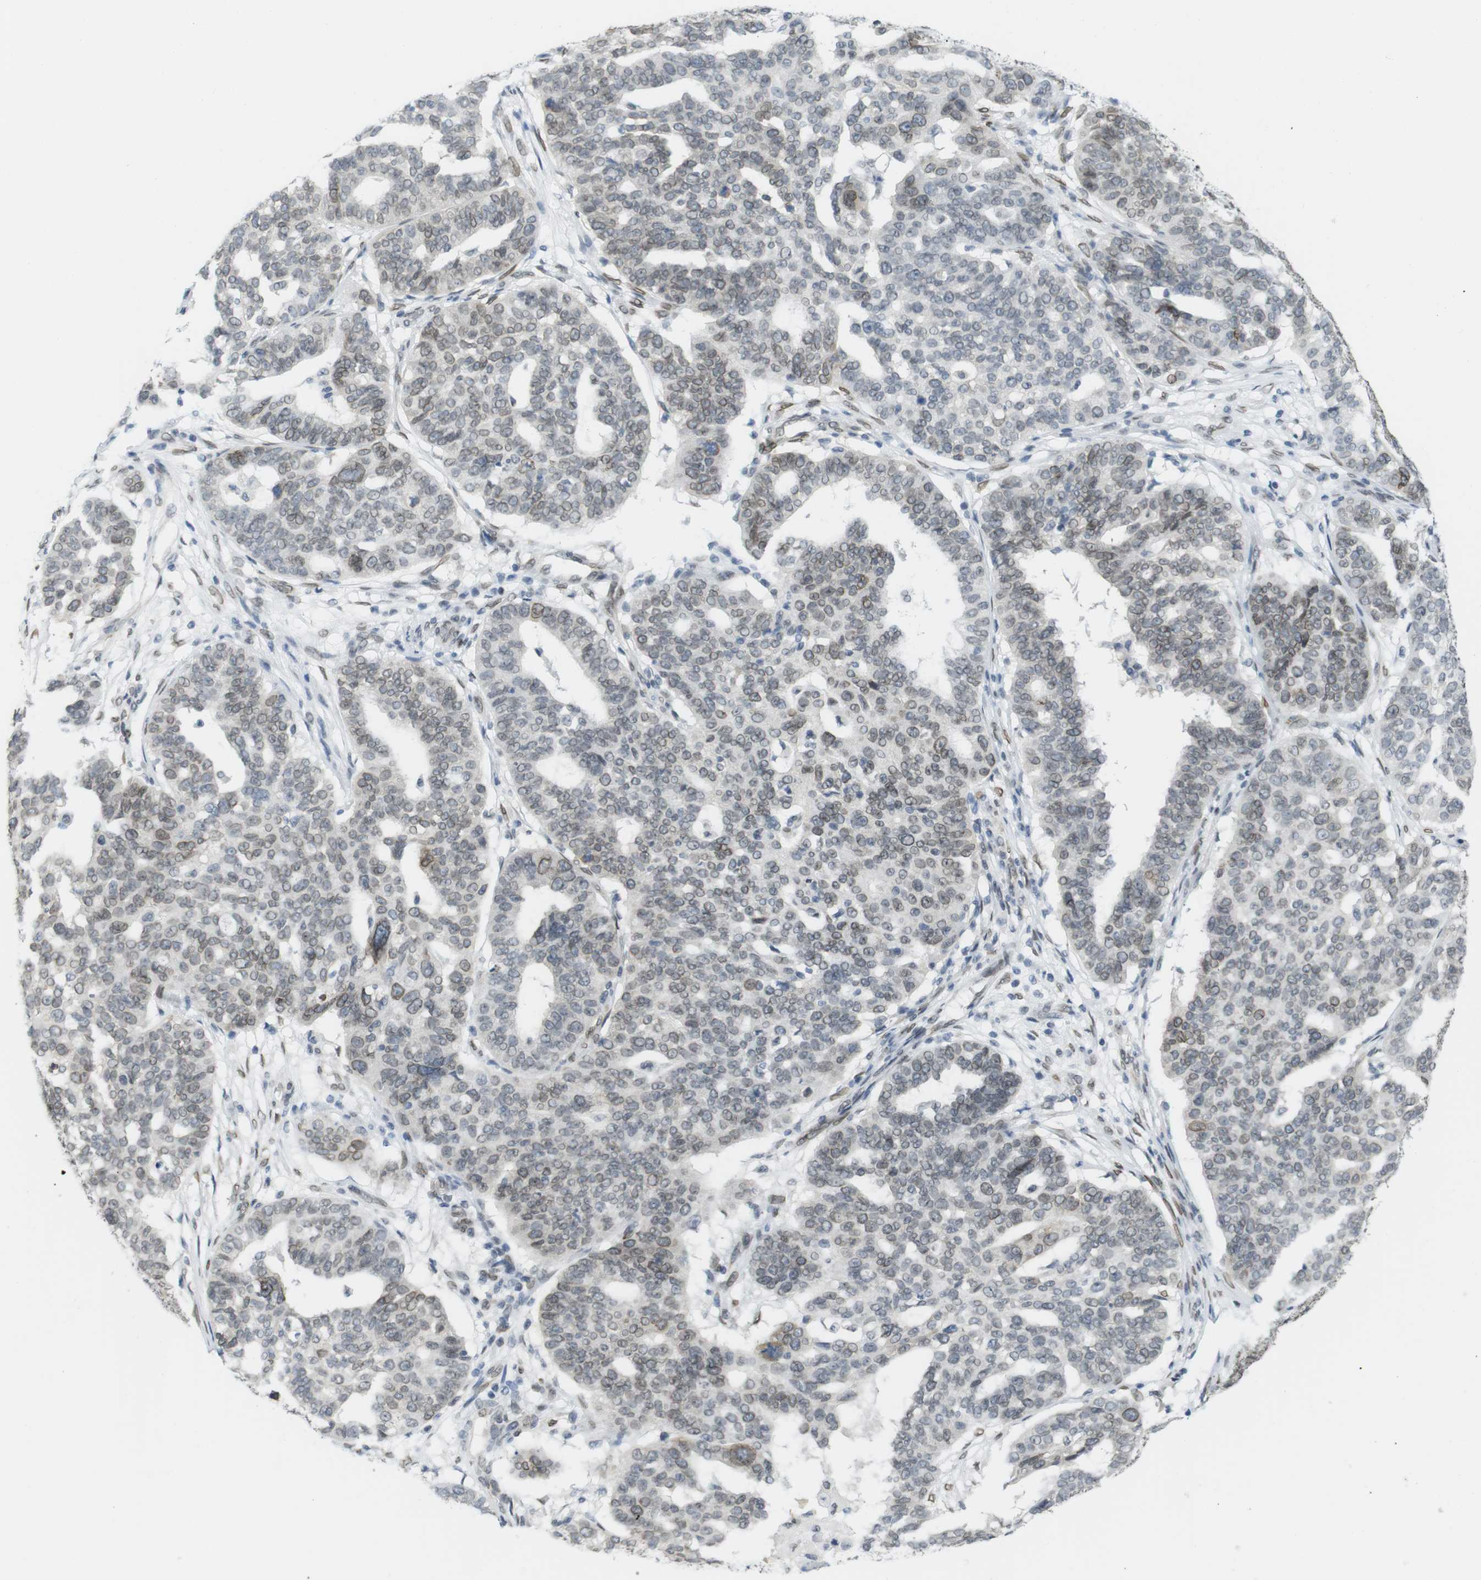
{"staining": {"intensity": "weak", "quantity": "25%-75%", "location": "nuclear"}, "tissue": "ovarian cancer", "cell_type": "Tumor cells", "image_type": "cancer", "snomed": [{"axis": "morphology", "description": "Cystadenocarcinoma, serous, NOS"}, {"axis": "topography", "description": "Ovary"}], "caption": "Immunohistochemical staining of human ovarian cancer (serous cystadenocarcinoma) displays low levels of weak nuclear protein expression in approximately 25%-75% of tumor cells. The protein of interest is stained brown, and the nuclei are stained in blue (DAB (3,3'-diaminobenzidine) IHC with brightfield microscopy, high magnification).", "gene": "ARL6IP6", "patient": {"sex": "female", "age": 59}}